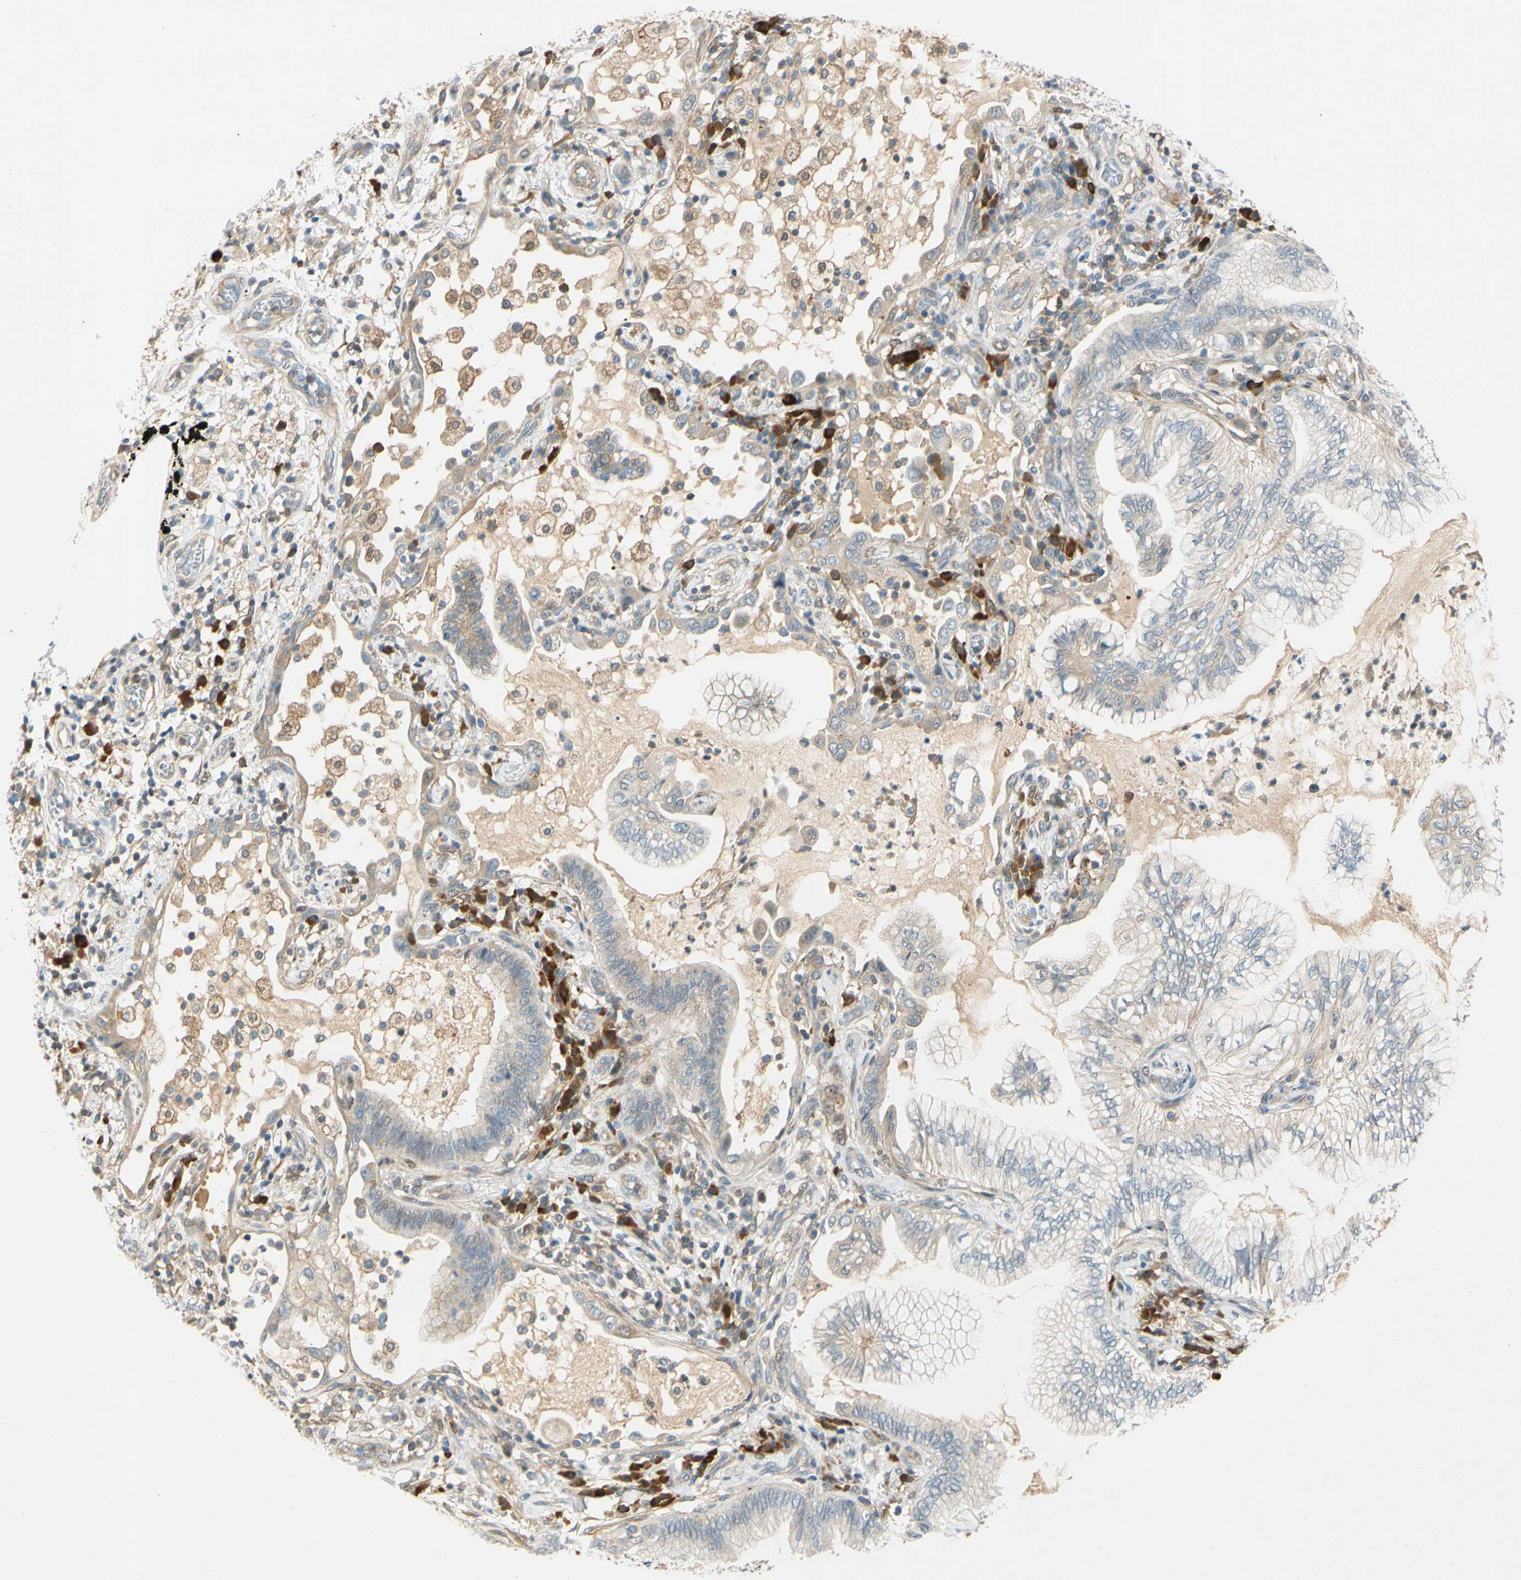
{"staining": {"intensity": "moderate", "quantity": "25%-75%", "location": "cytoplasmic/membranous"}, "tissue": "lung cancer", "cell_type": "Tumor cells", "image_type": "cancer", "snomed": [{"axis": "morphology", "description": "Normal tissue, NOS"}, {"axis": "morphology", "description": "Adenocarcinoma, NOS"}, {"axis": "topography", "description": "Bronchus"}, {"axis": "topography", "description": "Lung"}], "caption": "Immunohistochemistry (IHC) histopathology image of neoplastic tissue: human lung adenocarcinoma stained using immunohistochemistry (IHC) demonstrates medium levels of moderate protein expression localized specifically in the cytoplasmic/membranous of tumor cells, appearing as a cytoplasmic/membranous brown color.", "gene": "WIPI1", "patient": {"sex": "female", "age": 70}}